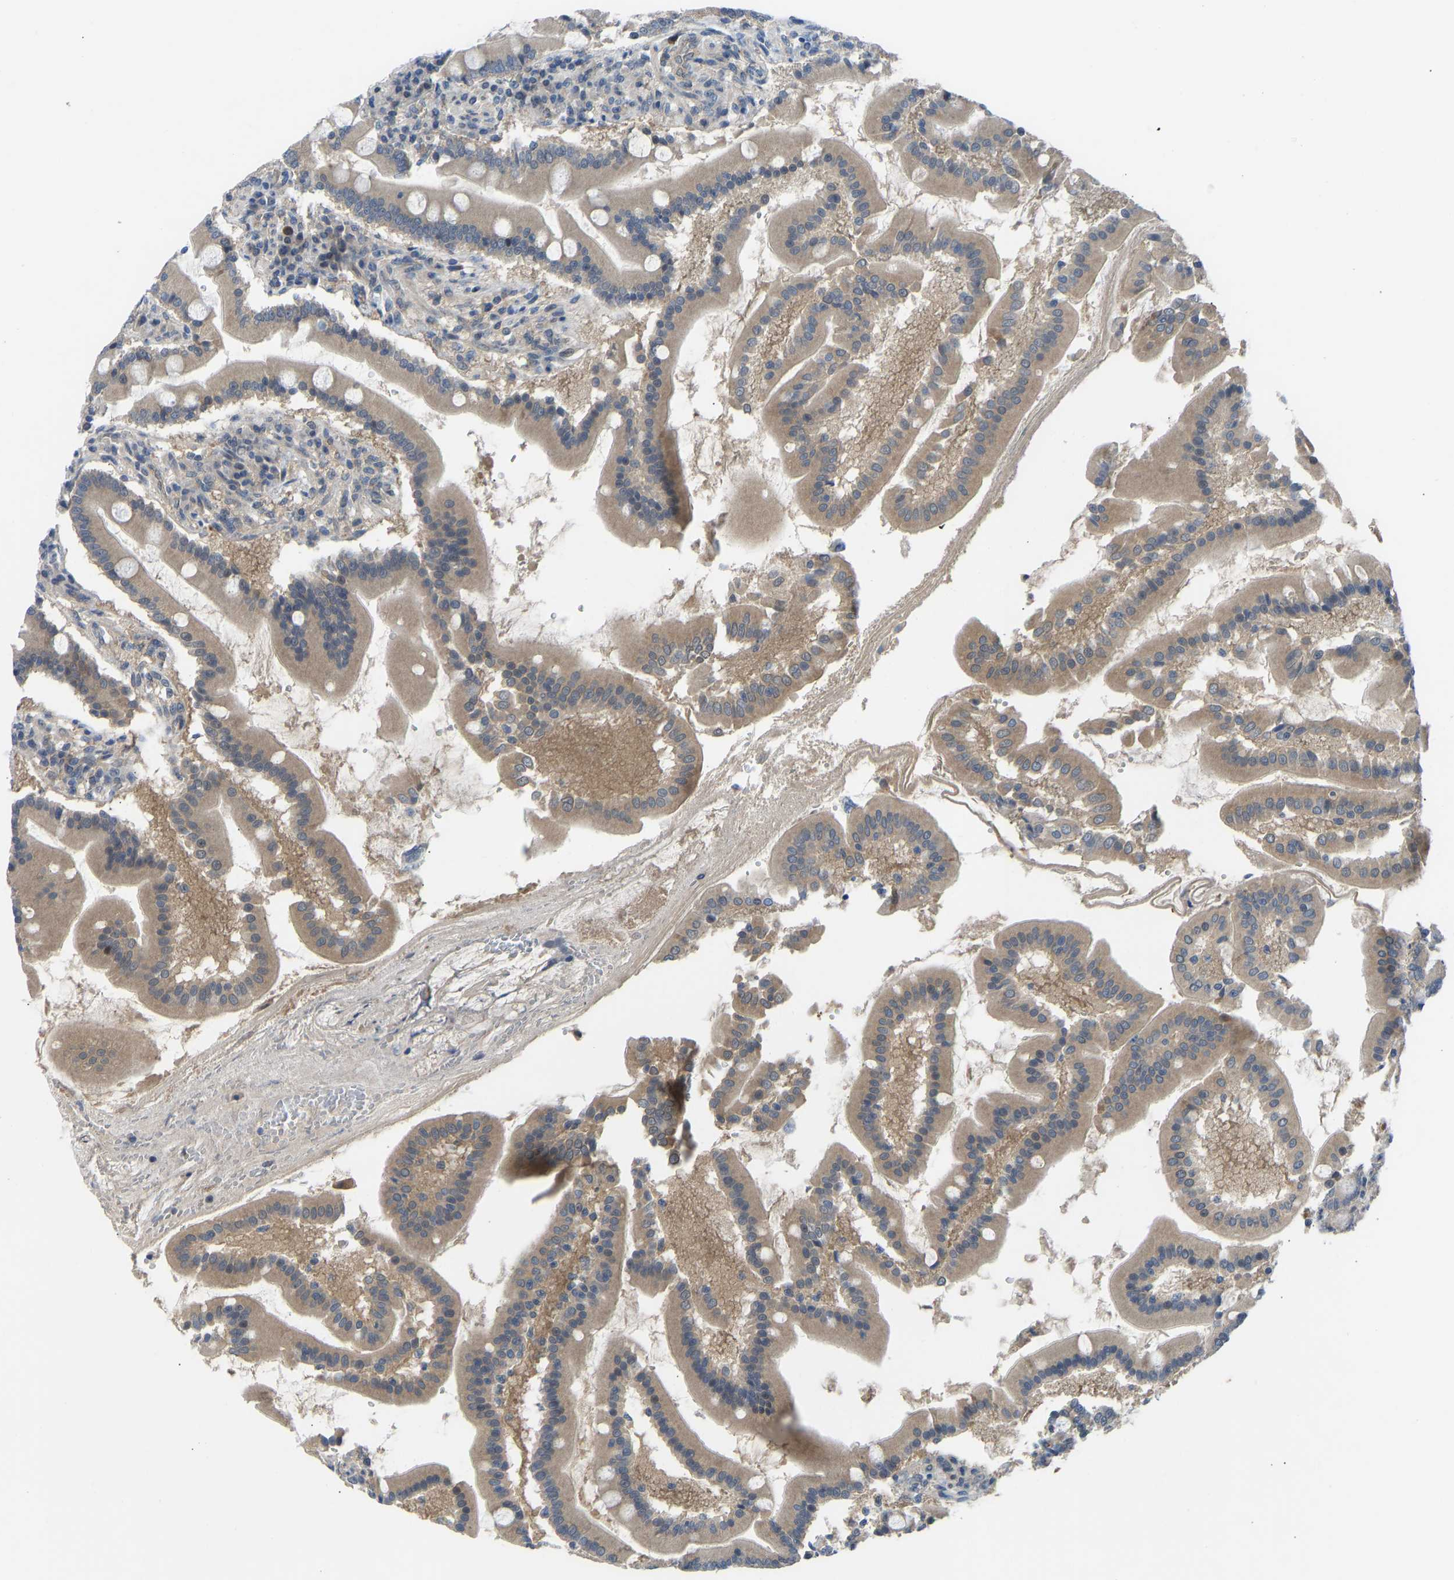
{"staining": {"intensity": "moderate", "quantity": ">75%", "location": "cytoplasmic/membranous"}, "tissue": "duodenum", "cell_type": "Glandular cells", "image_type": "normal", "snomed": [{"axis": "morphology", "description": "Normal tissue, NOS"}, {"axis": "topography", "description": "Duodenum"}], "caption": "Immunohistochemistry (IHC) (DAB (3,3'-diaminobenzidine)) staining of normal human duodenum reveals moderate cytoplasmic/membranous protein positivity in about >75% of glandular cells.", "gene": "ZNF251", "patient": {"sex": "male", "age": 50}}